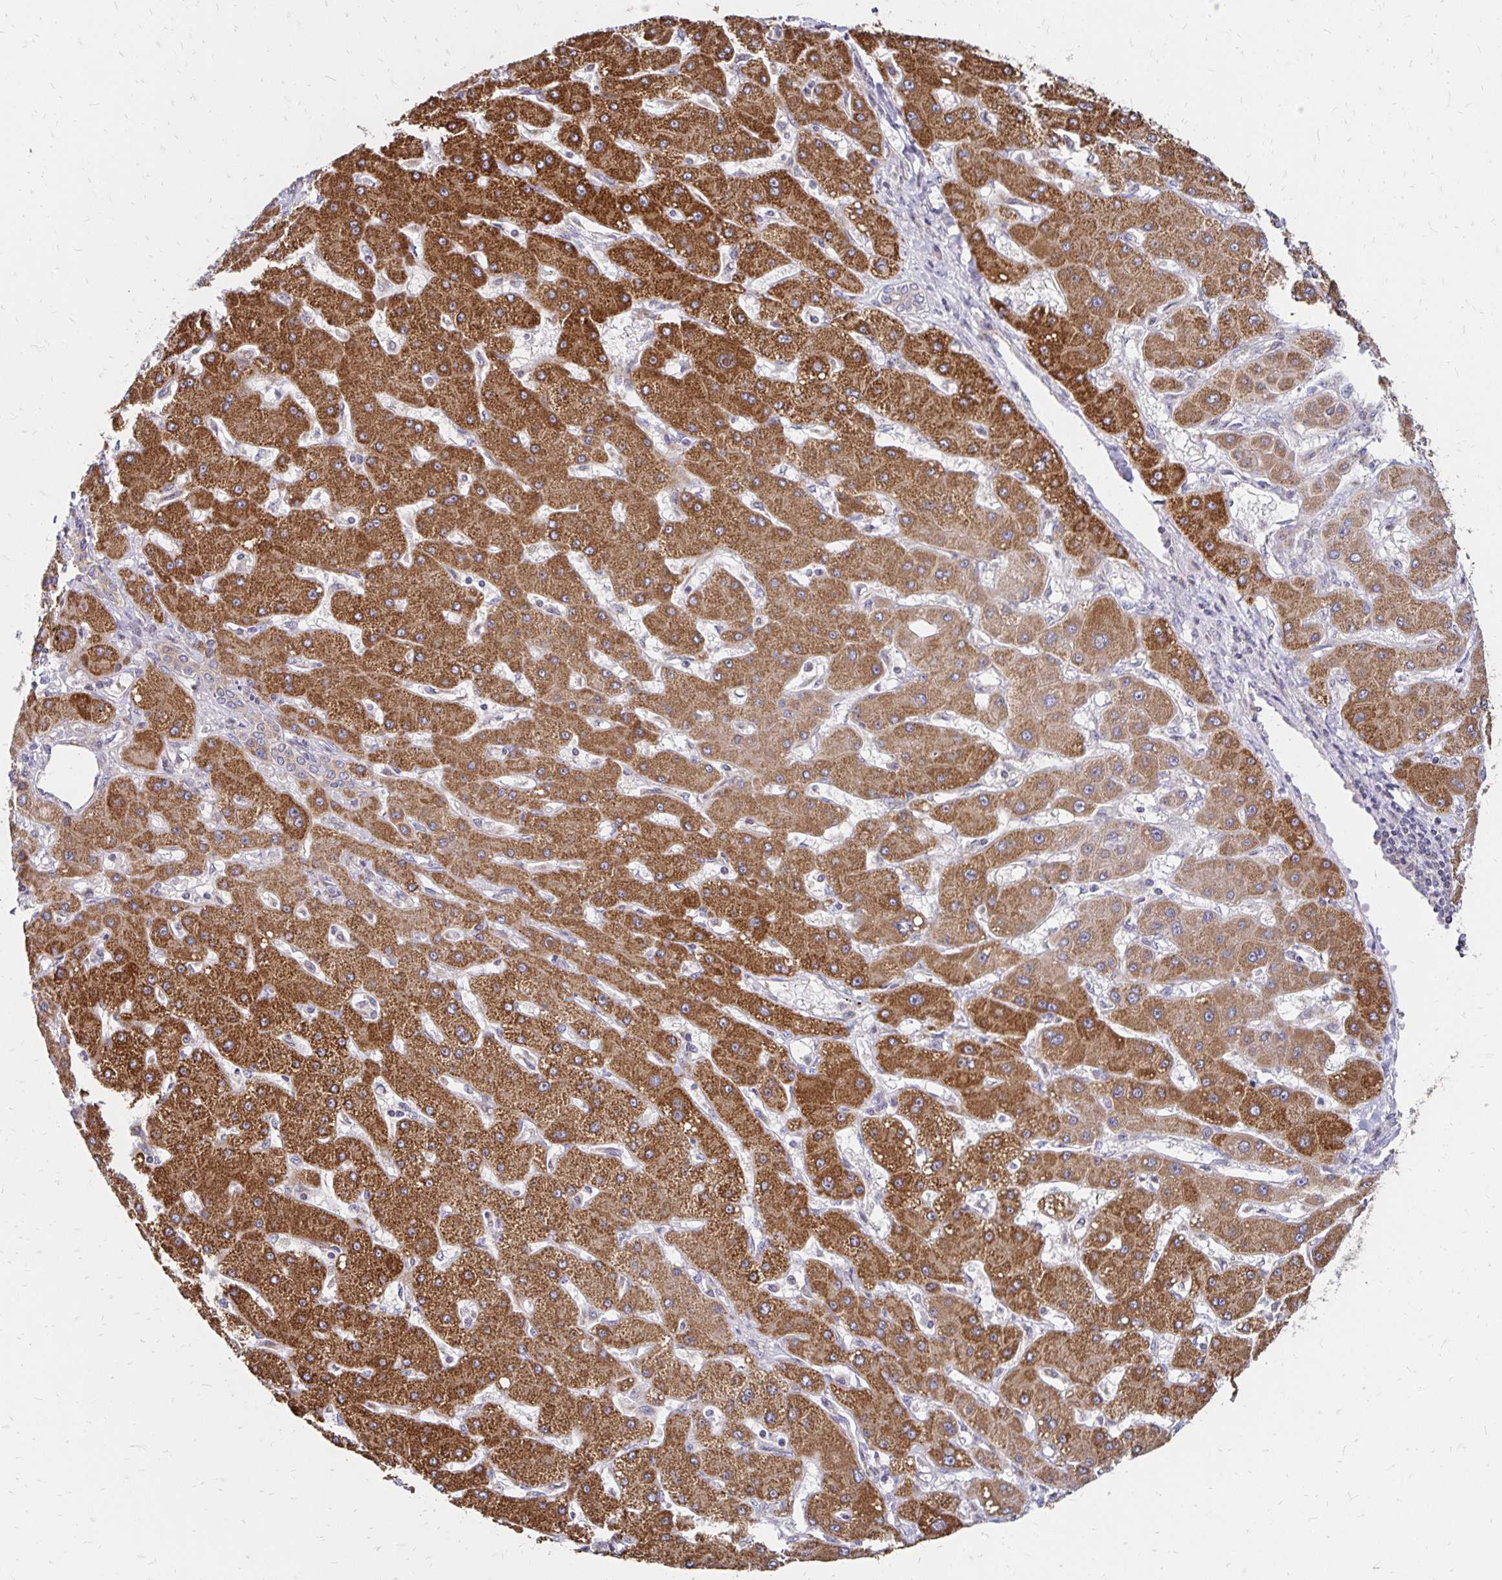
{"staining": {"intensity": "strong", "quantity": "25%-75%", "location": "cytoplasmic/membranous"}, "tissue": "liver cancer", "cell_type": "Tumor cells", "image_type": "cancer", "snomed": [{"axis": "morphology", "description": "Cholangiocarcinoma"}, {"axis": "topography", "description": "Liver"}], "caption": "Liver cancer (cholangiocarcinoma) stained with a brown dye shows strong cytoplasmic/membranous positive staining in about 25%-75% of tumor cells.", "gene": "ZW10", "patient": {"sex": "male", "age": 59}}